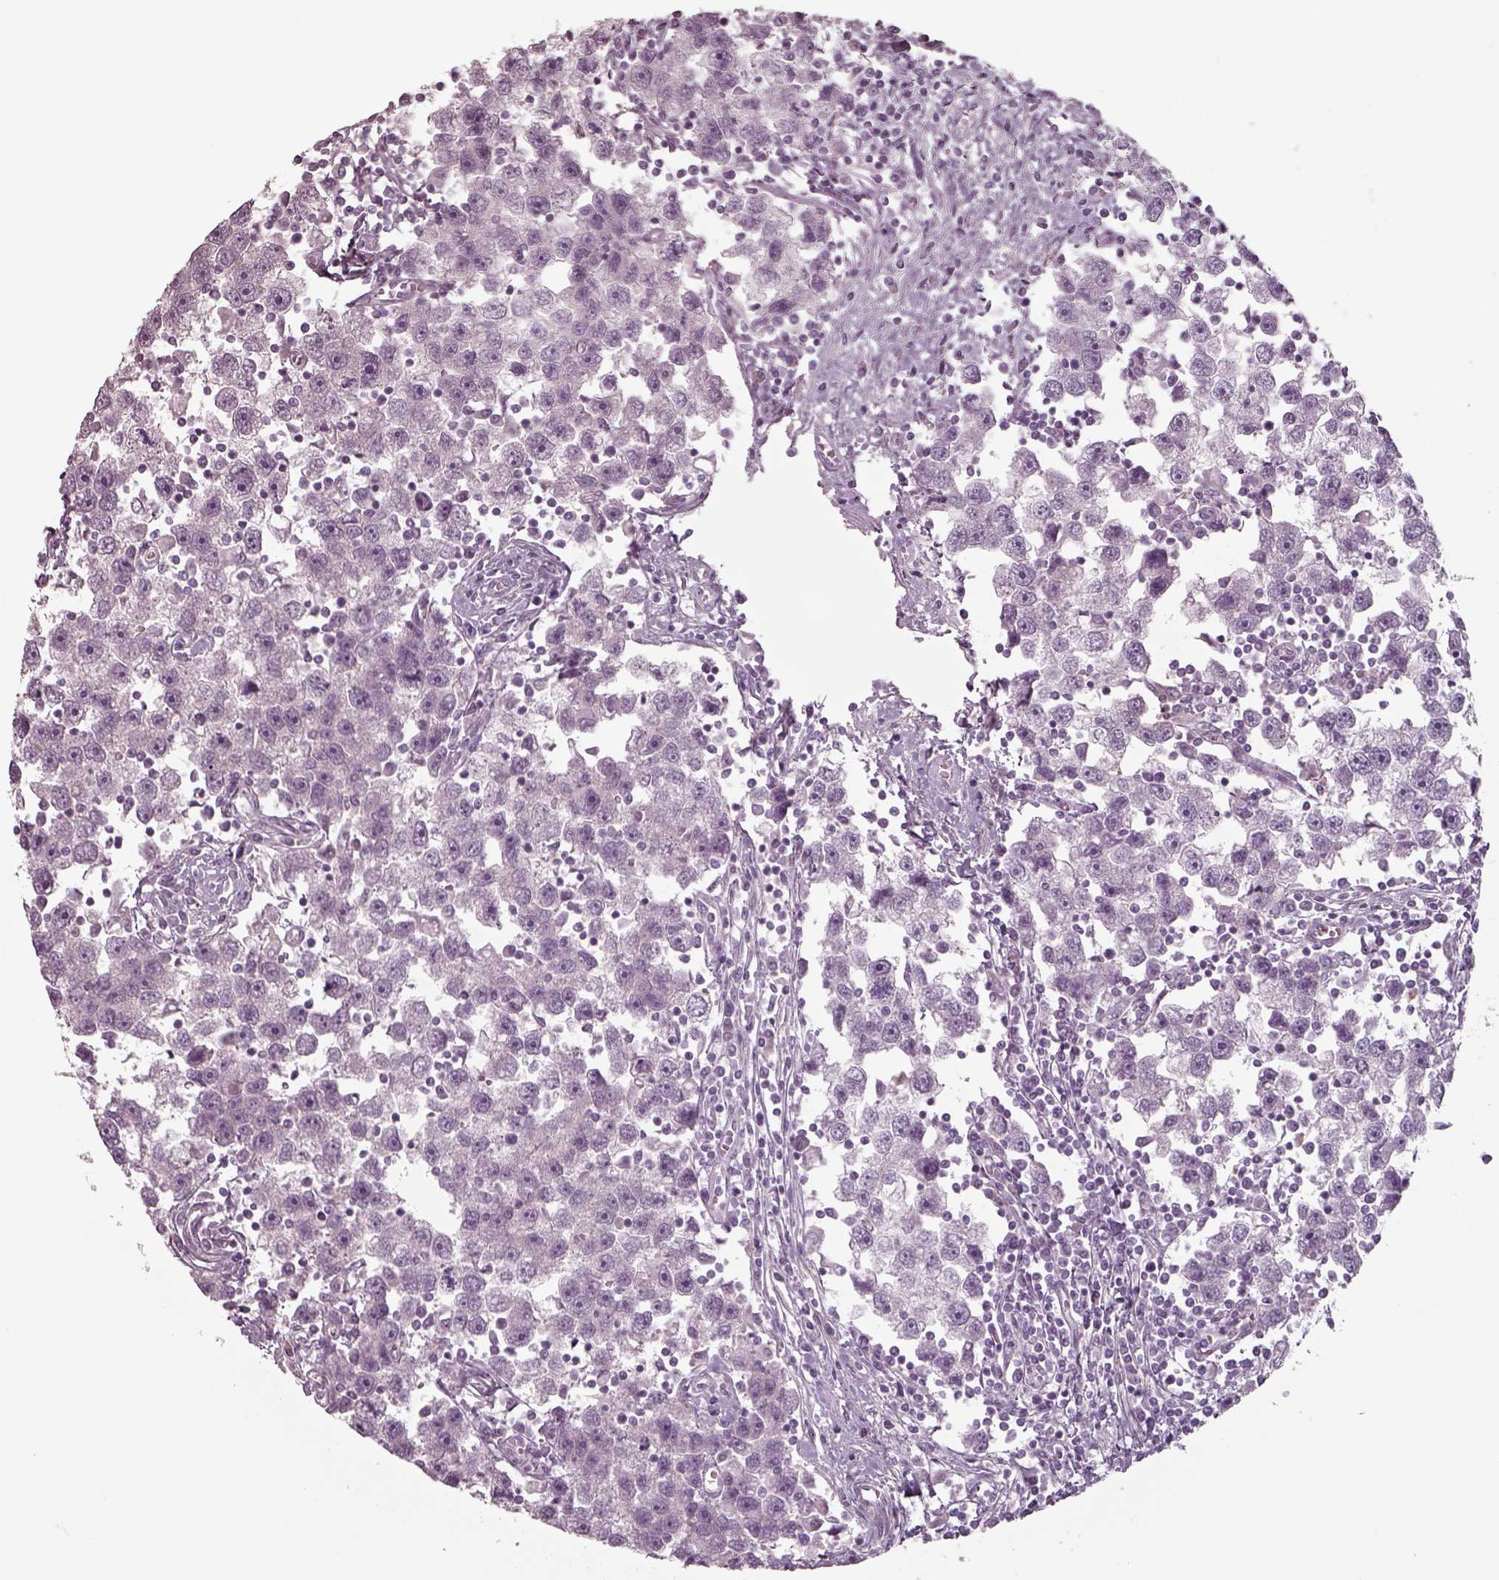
{"staining": {"intensity": "negative", "quantity": "none", "location": "none"}, "tissue": "testis cancer", "cell_type": "Tumor cells", "image_type": "cancer", "snomed": [{"axis": "morphology", "description": "Seminoma, NOS"}, {"axis": "topography", "description": "Testis"}], "caption": "Immunohistochemical staining of human seminoma (testis) demonstrates no significant expression in tumor cells.", "gene": "SEPTIN14", "patient": {"sex": "male", "age": 30}}